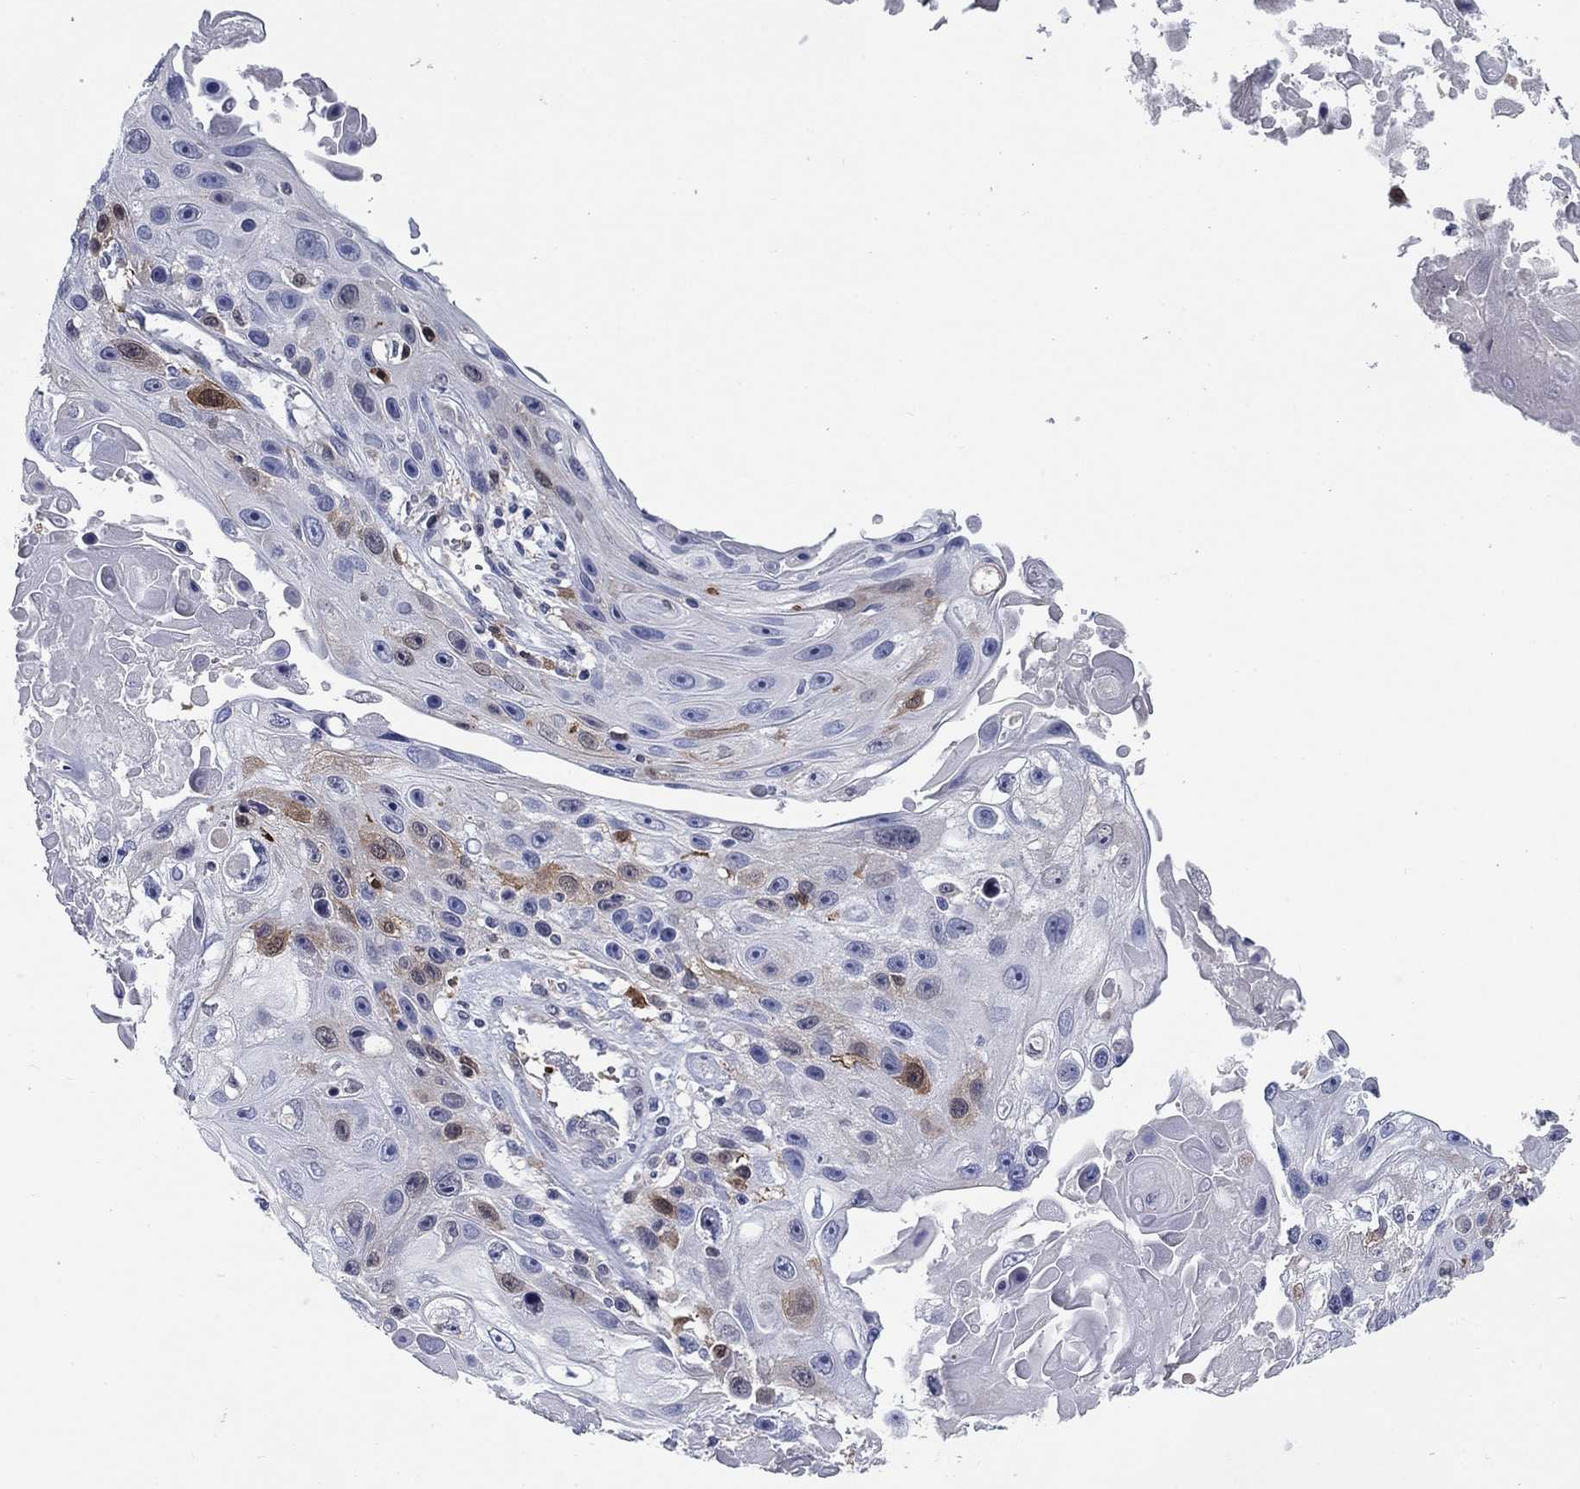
{"staining": {"intensity": "weak", "quantity": "<25%", "location": "cytoplasmic/membranous"}, "tissue": "skin cancer", "cell_type": "Tumor cells", "image_type": "cancer", "snomed": [{"axis": "morphology", "description": "Squamous cell carcinoma, NOS"}, {"axis": "topography", "description": "Skin"}], "caption": "Immunohistochemical staining of human skin cancer (squamous cell carcinoma) demonstrates no significant positivity in tumor cells.", "gene": "STMN1", "patient": {"sex": "male", "age": 82}}